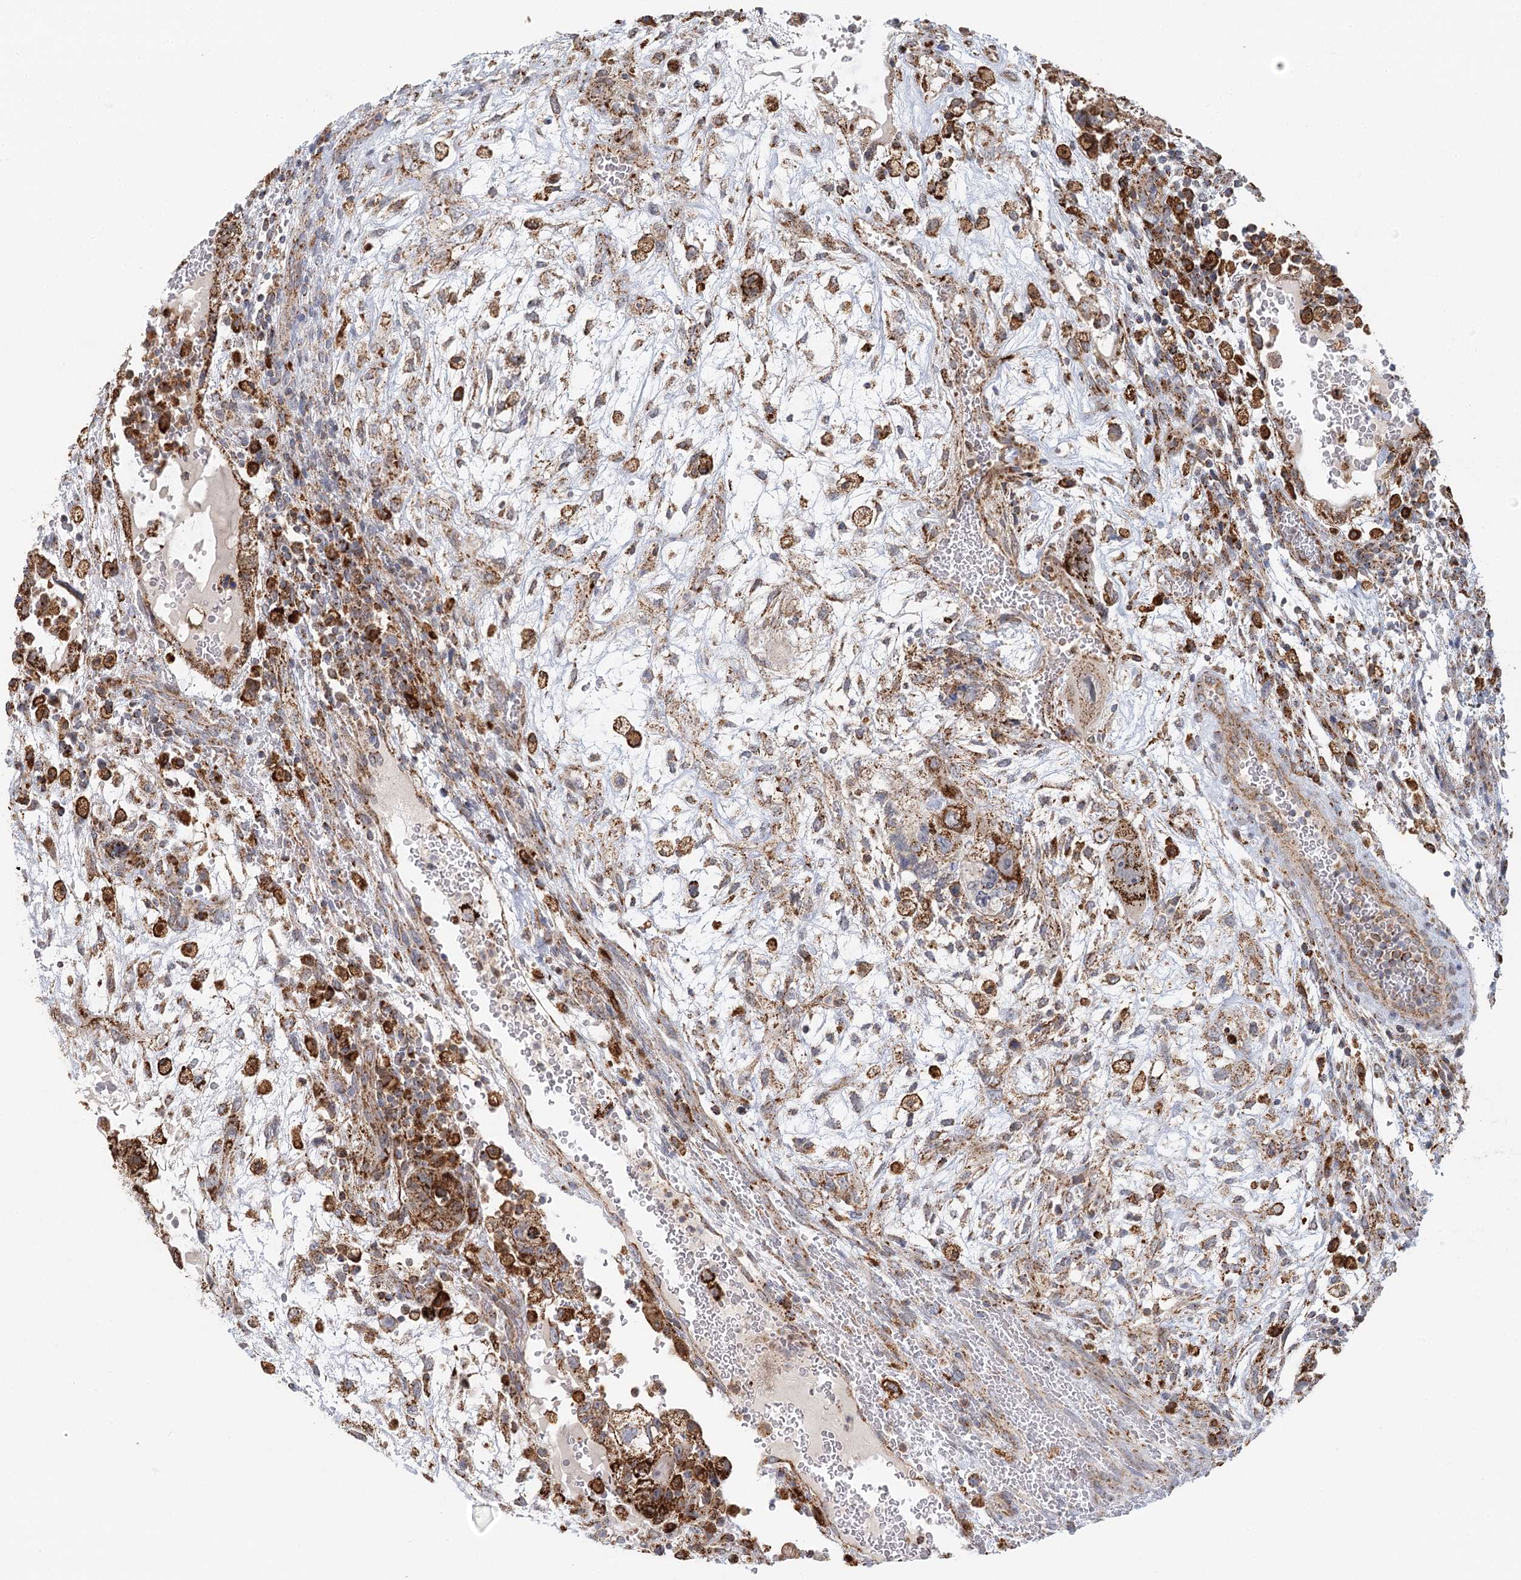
{"staining": {"intensity": "strong", "quantity": ">75%", "location": "cytoplasmic/membranous"}, "tissue": "testis cancer", "cell_type": "Tumor cells", "image_type": "cancer", "snomed": [{"axis": "morphology", "description": "Carcinoma, Embryonal, NOS"}, {"axis": "topography", "description": "Testis"}], "caption": "An IHC photomicrograph of tumor tissue is shown. Protein staining in brown shows strong cytoplasmic/membranous positivity in testis cancer (embryonal carcinoma) within tumor cells.", "gene": "TAS1R1", "patient": {"sex": "male", "age": 36}}